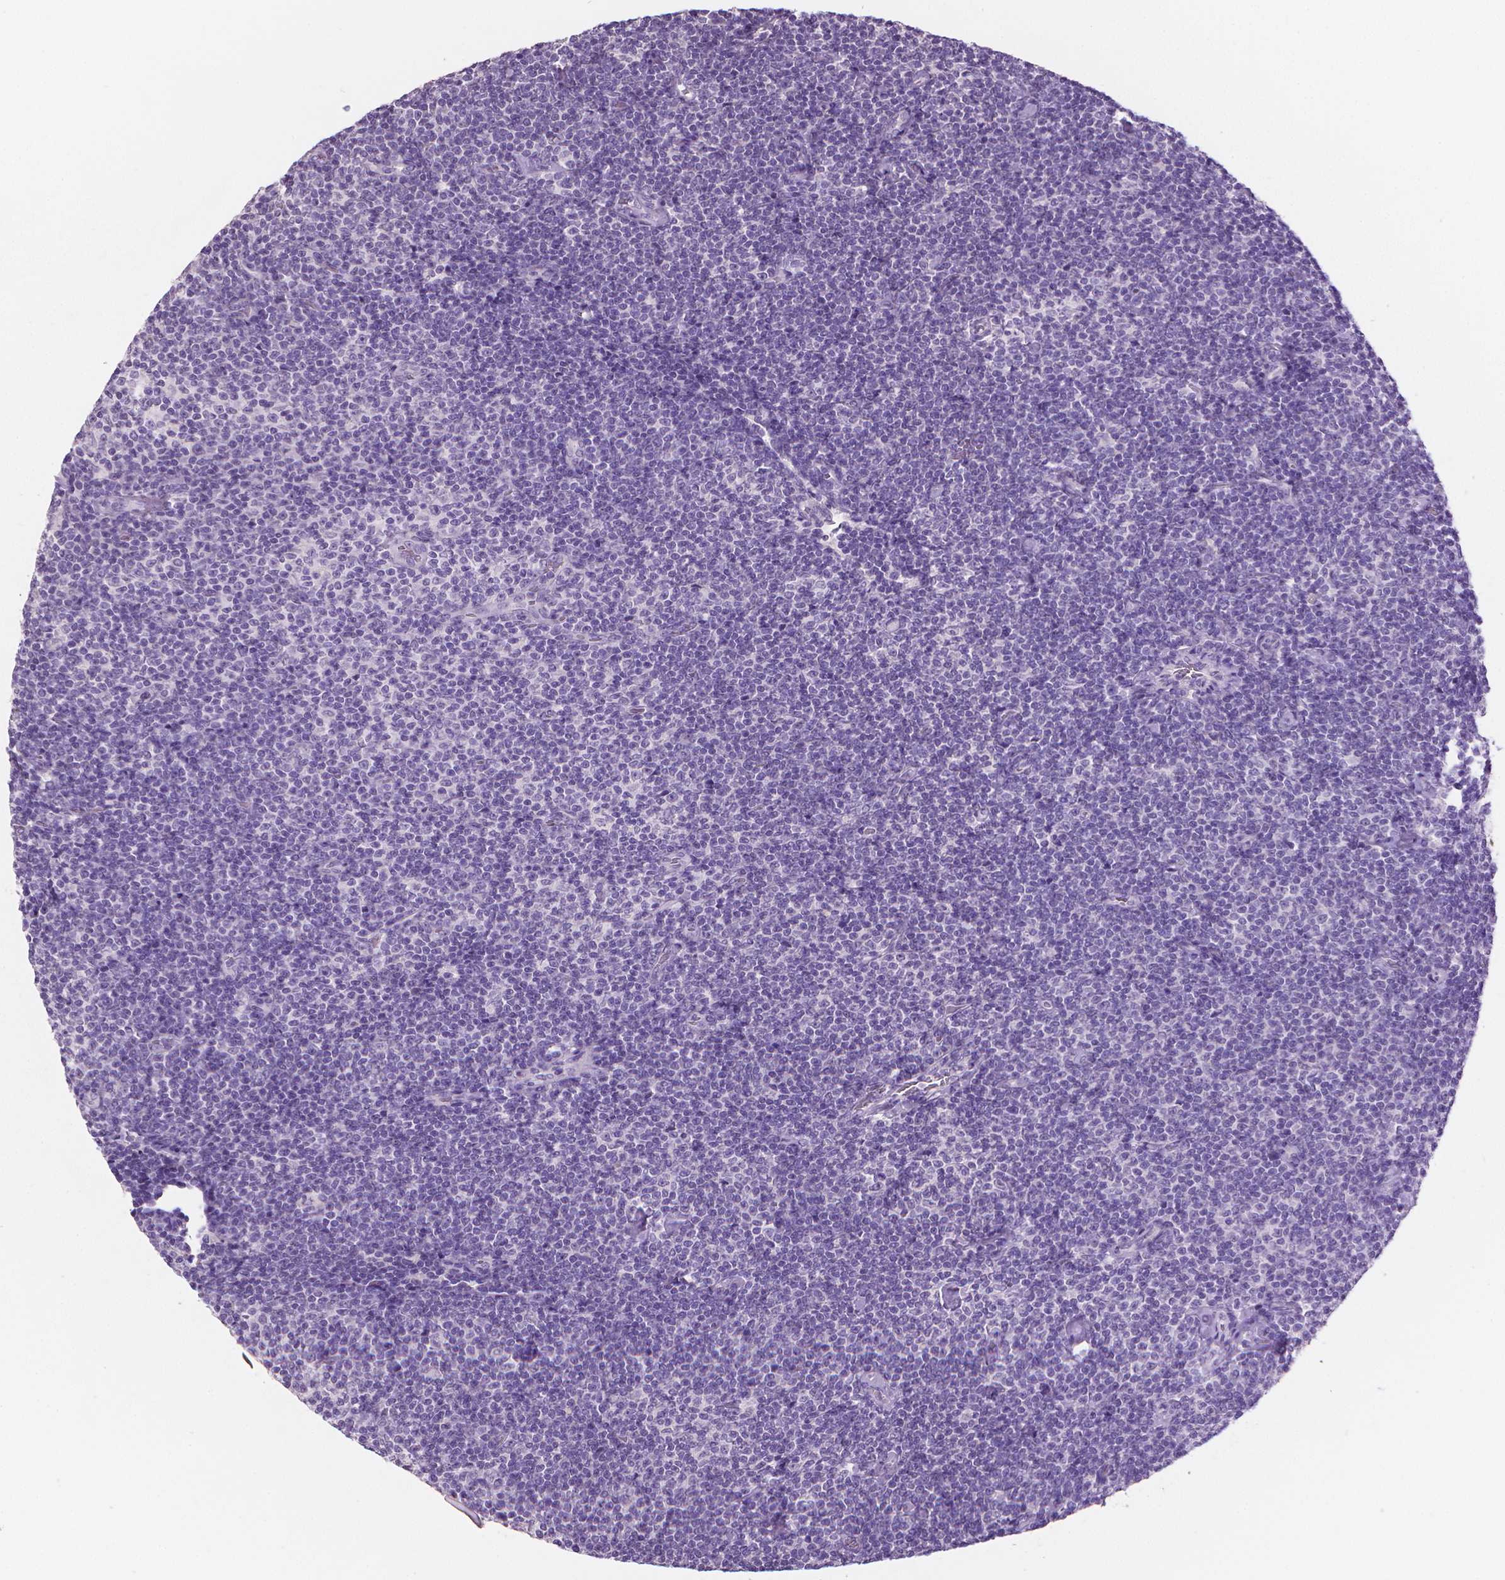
{"staining": {"intensity": "negative", "quantity": "none", "location": "none"}, "tissue": "lymphoma", "cell_type": "Tumor cells", "image_type": "cancer", "snomed": [{"axis": "morphology", "description": "Malignant lymphoma, non-Hodgkin's type, Low grade"}, {"axis": "topography", "description": "Lymph node"}], "caption": "Tumor cells show no significant protein positivity in lymphoma.", "gene": "TNNI2", "patient": {"sex": "male", "age": 81}}